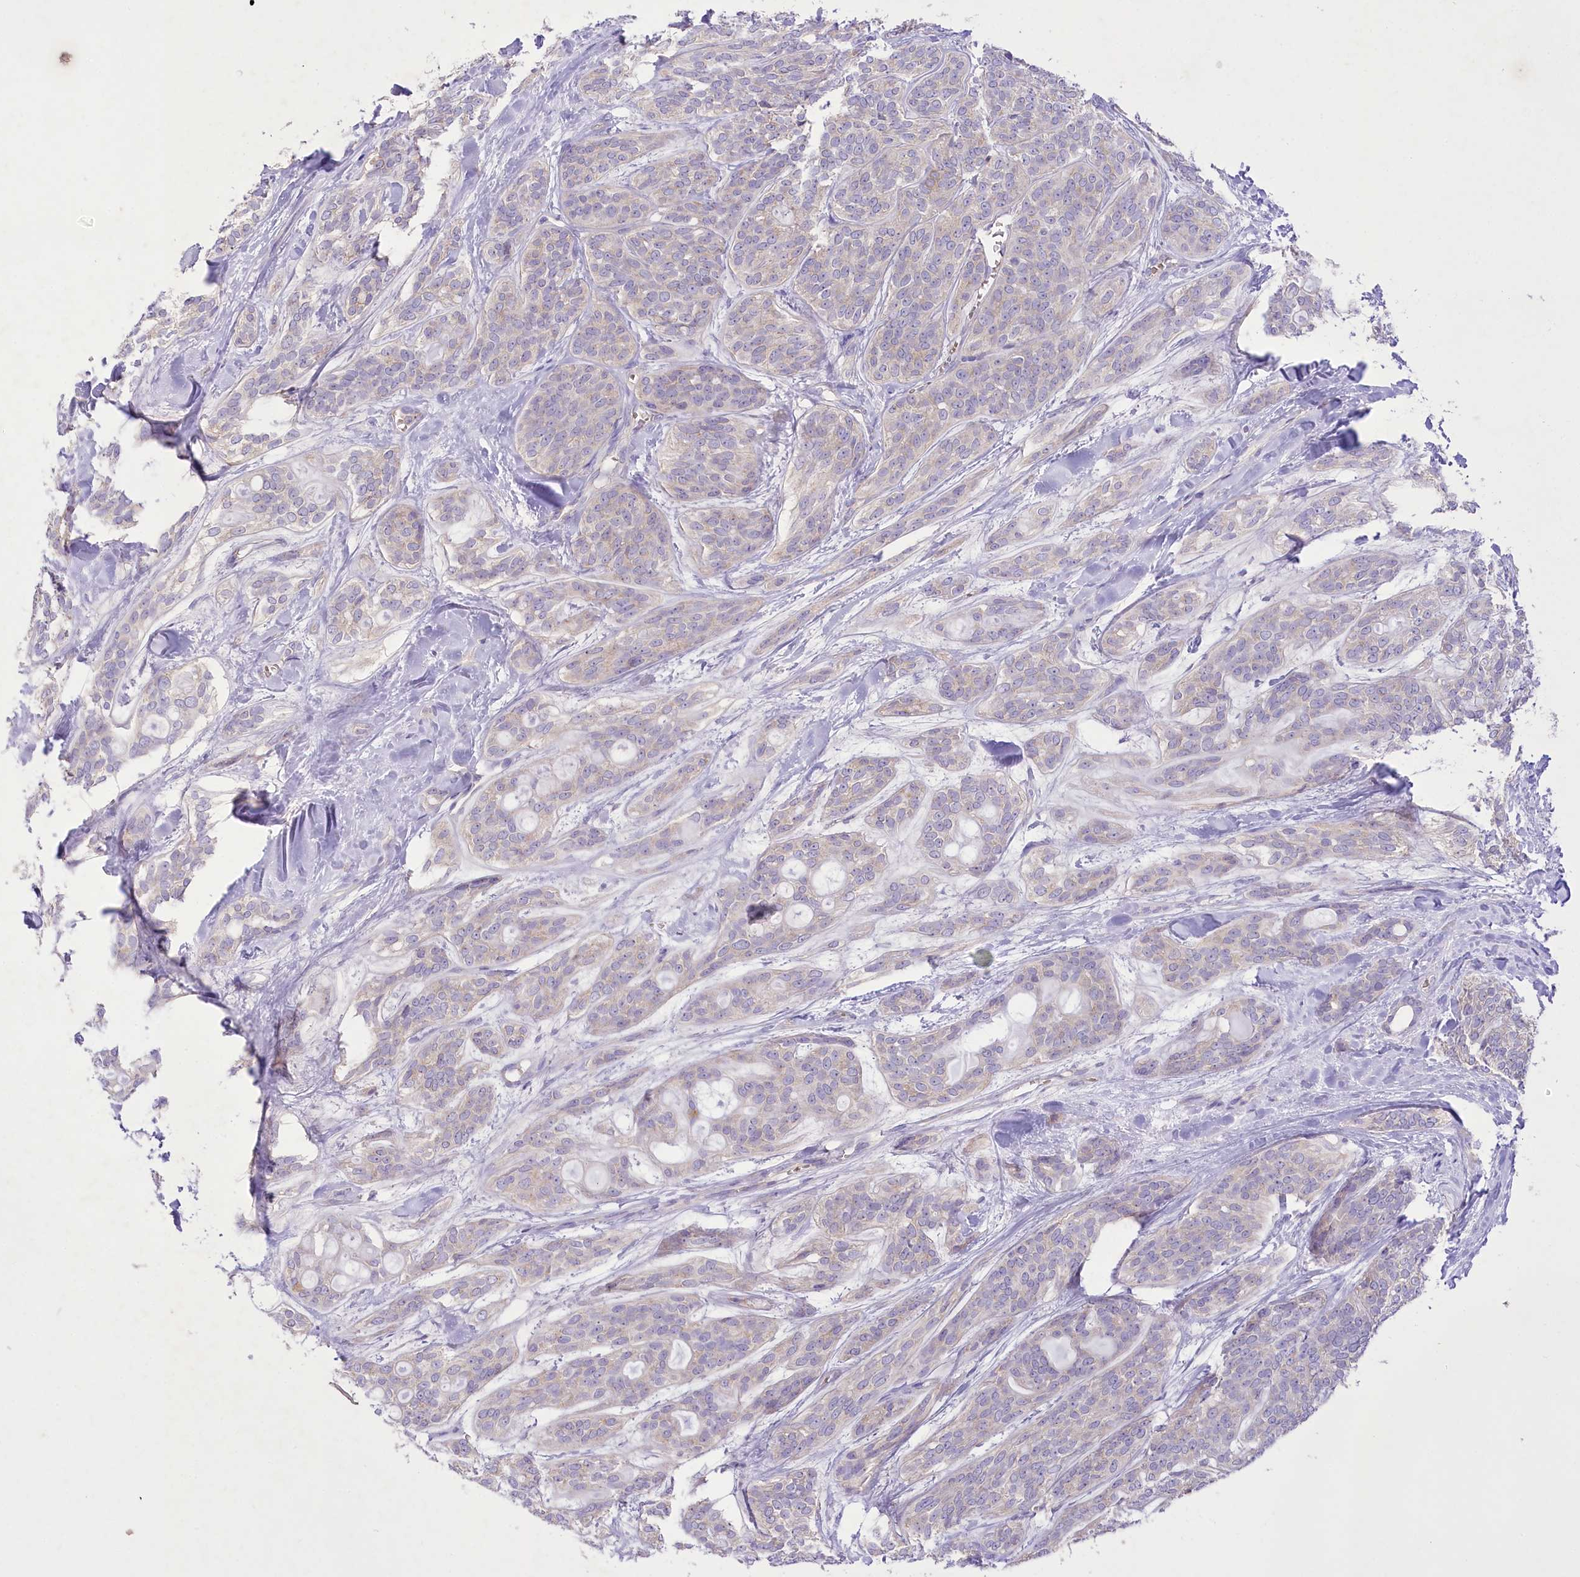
{"staining": {"intensity": "weak", "quantity": "<25%", "location": "cytoplasmic/membranous"}, "tissue": "head and neck cancer", "cell_type": "Tumor cells", "image_type": "cancer", "snomed": [{"axis": "morphology", "description": "Adenocarcinoma, NOS"}, {"axis": "topography", "description": "Head-Neck"}], "caption": "IHC image of human head and neck cancer (adenocarcinoma) stained for a protein (brown), which exhibits no staining in tumor cells. The staining was performed using DAB to visualize the protein expression in brown, while the nuclei were stained in blue with hematoxylin (Magnification: 20x).", "gene": "PRSS53", "patient": {"sex": "male", "age": 66}}